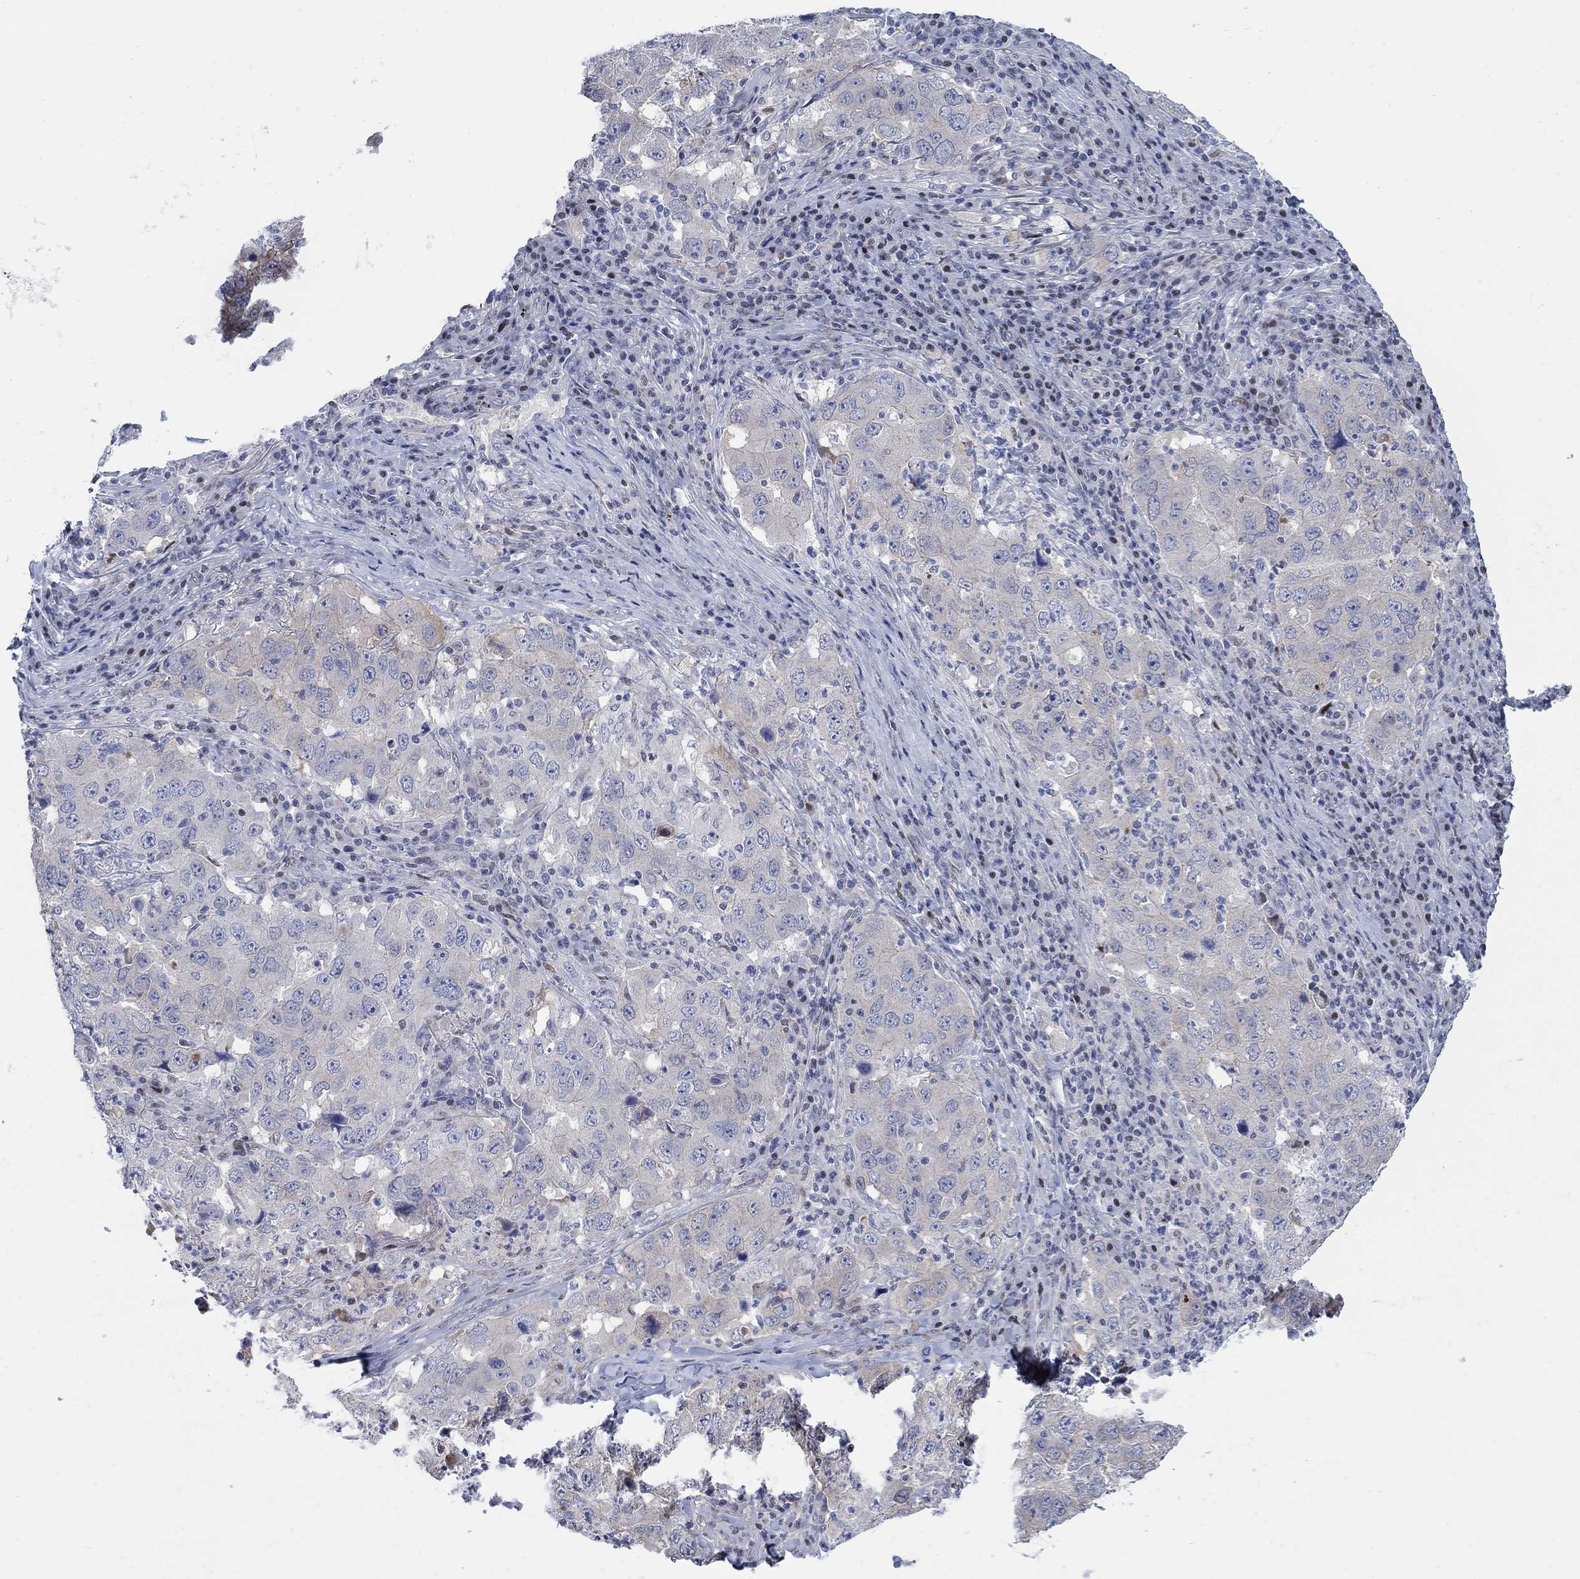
{"staining": {"intensity": "weak", "quantity": "<25%", "location": "cytoplasmic/membranous"}, "tissue": "lung cancer", "cell_type": "Tumor cells", "image_type": "cancer", "snomed": [{"axis": "morphology", "description": "Adenocarcinoma, NOS"}, {"axis": "topography", "description": "Lung"}], "caption": "This micrograph is of lung cancer (adenocarcinoma) stained with immunohistochemistry to label a protein in brown with the nuclei are counter-stained blue. There is no staining in tumor cells.", "gene": "MYO3A", "patient": {"sex": "male", "age": 73}}